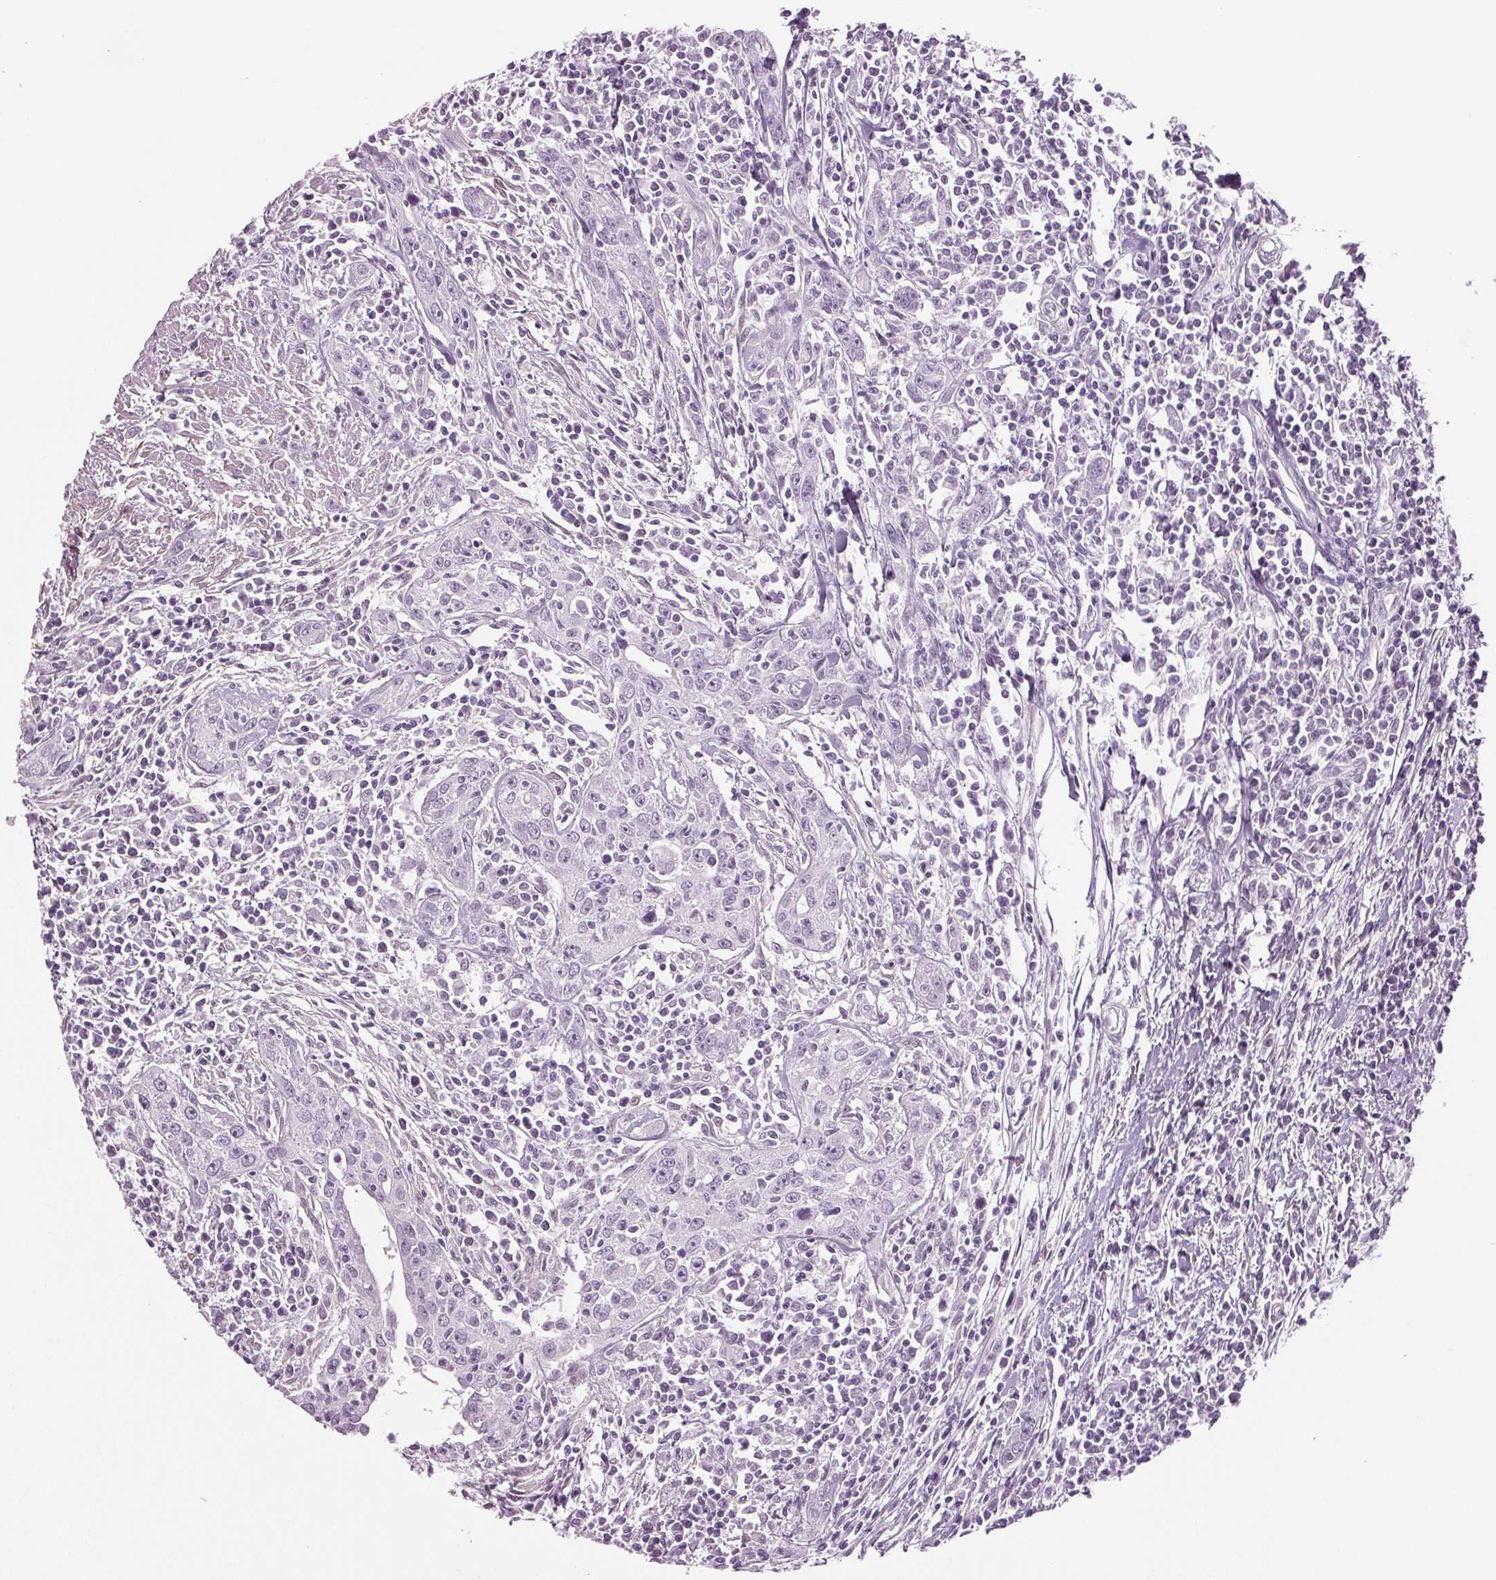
{"staining": {"intensity": "negative", "quantity": "none", "location": "none"}, "tissue": "urothelial cancer", "cell_type": "Tumor cells", "image_type": "cancer", "snomed": [{"axis": "morphology", "description": "Urothelial carcinoma, High grade"}, {"axis": "topography", "description": "Urinary bladder"}], "caption": "A high-resolution photomicrograph shows IHC staining of urothelial cancer, which exhibits no significant expression in tumor cells.", "gene": "BHLHE22", "patient": {"sex": "male", "age": 83}}